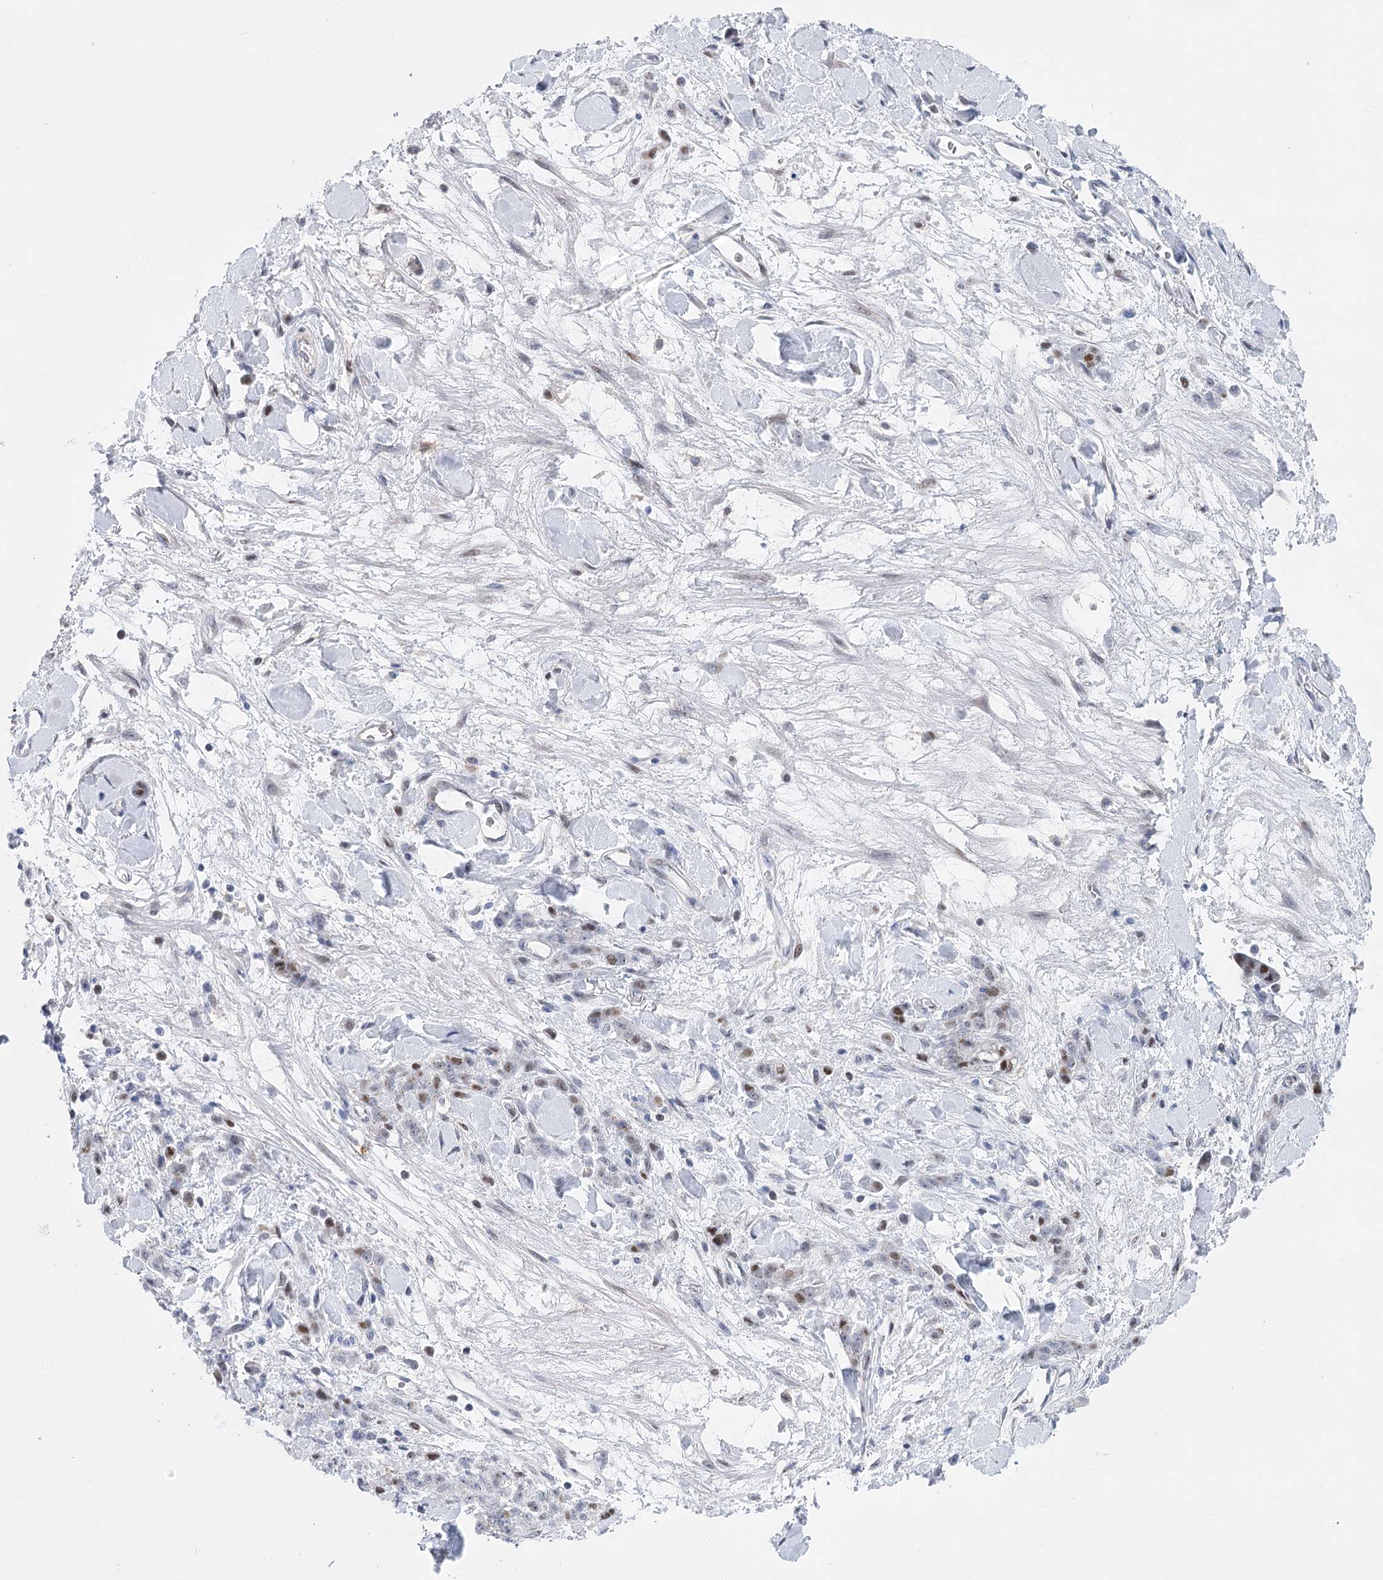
{"staining": {"intensity": "moderate", "quantity": "<25%", "location": "nuclear"}, "tissue": "stomach cancer", "cell_type": "Tumor cells", "image_type": "cancer", "snomed": [{"axis": "morphology", "description": "Normal tissue, NOS"}, {"axis": "morphology", "description": "Adenocarcinoma, NOS"}, {"axis": "topography", "description": "Stomach"}], "caption": "High-power microscopy captured an immunohistochemistry histopathology image of stomach adenocarcinoma, revealing moderate nuclear staining in about <25% of tumor cells.", "gene": "CAMTA1", "patient": {"sex": "male", "age": 82}}